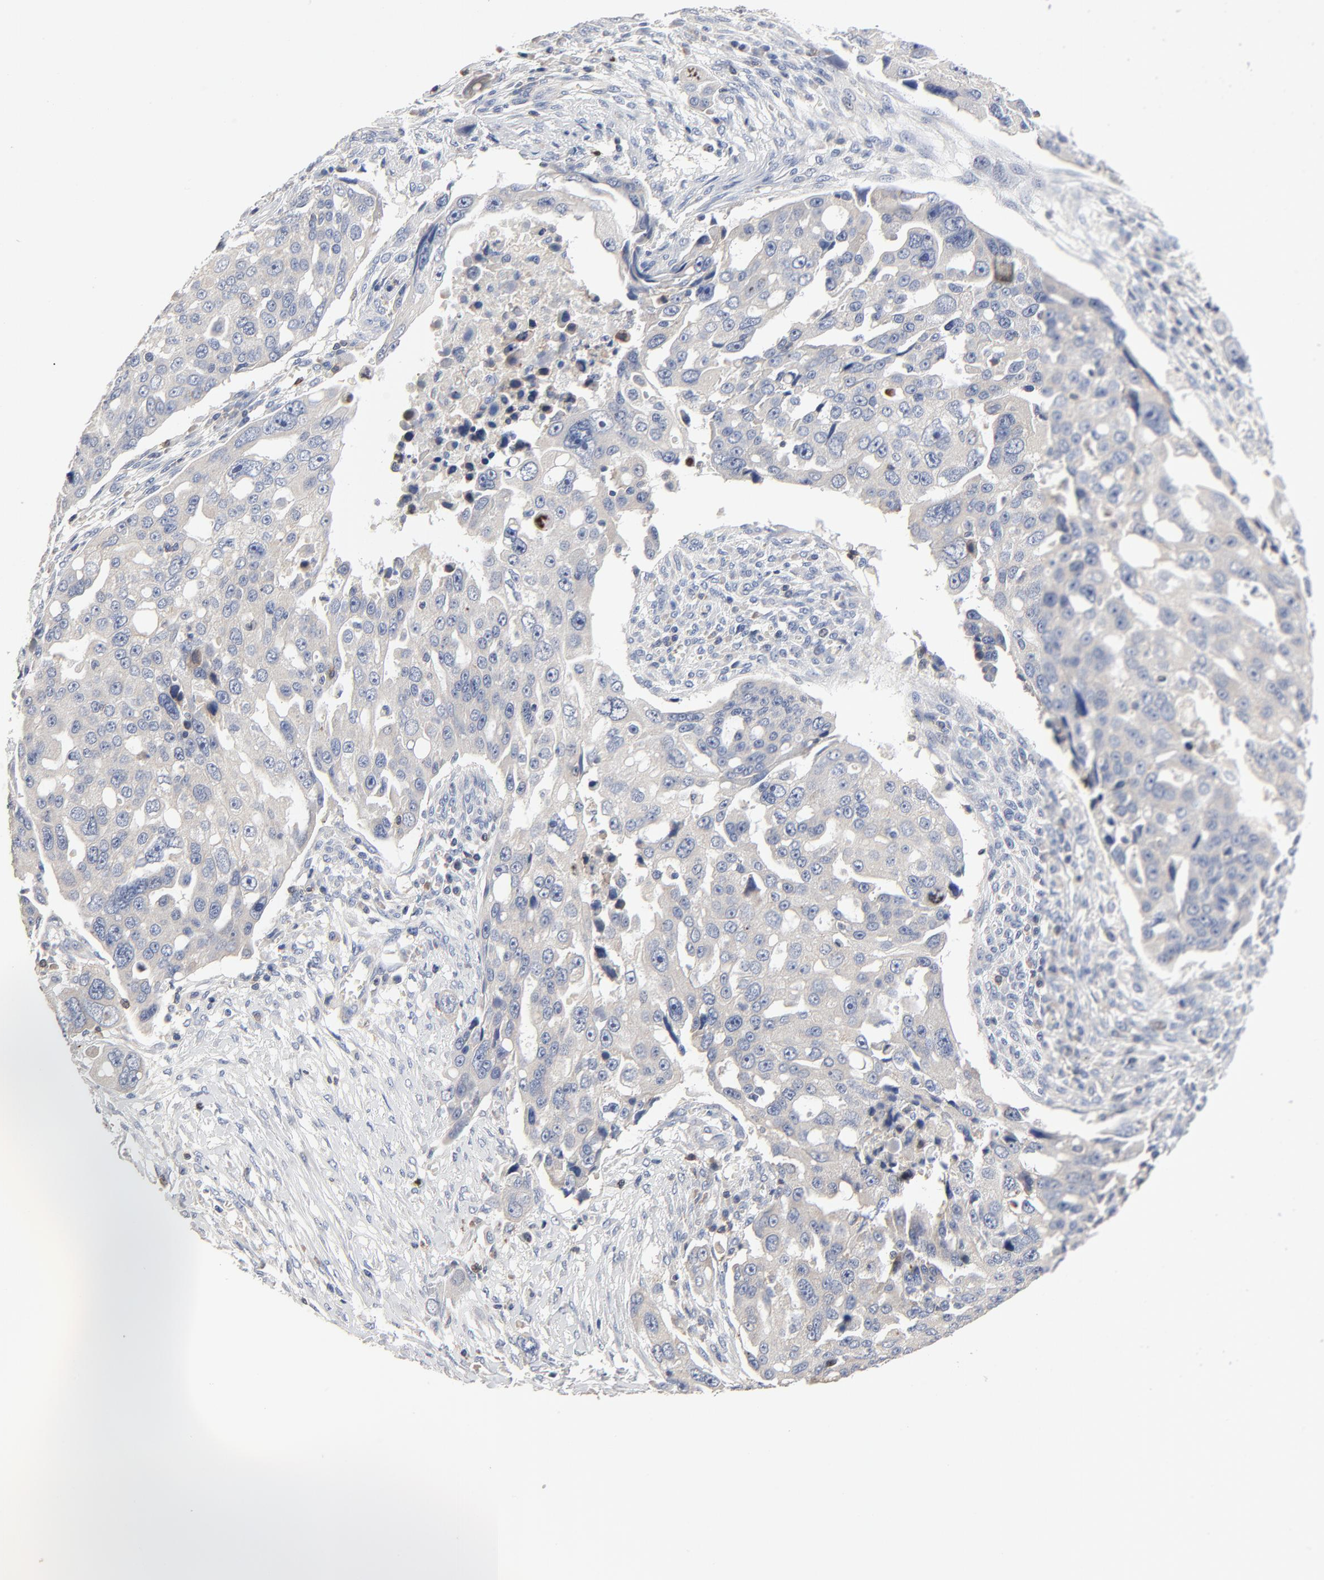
{"staining": {"intensity": "negative", "quantity": "none", "location": "none"}, "tissue": "ovarian cancer", "cell_type": "Tumor cells", "image_type": "cancer", "snomed": [{"axis": "morphology", "description": "Carcinoma, endometroid"}, {"axis": "topography", "description": "Ovary"}], "caption": "Ovarian cancer (endometroid carcinoma) was stained to show a protein in brown. There is no significant staining in tumor cells.", "gene": "SKAP1", "patient": {"sex": "female", "age": 75}}